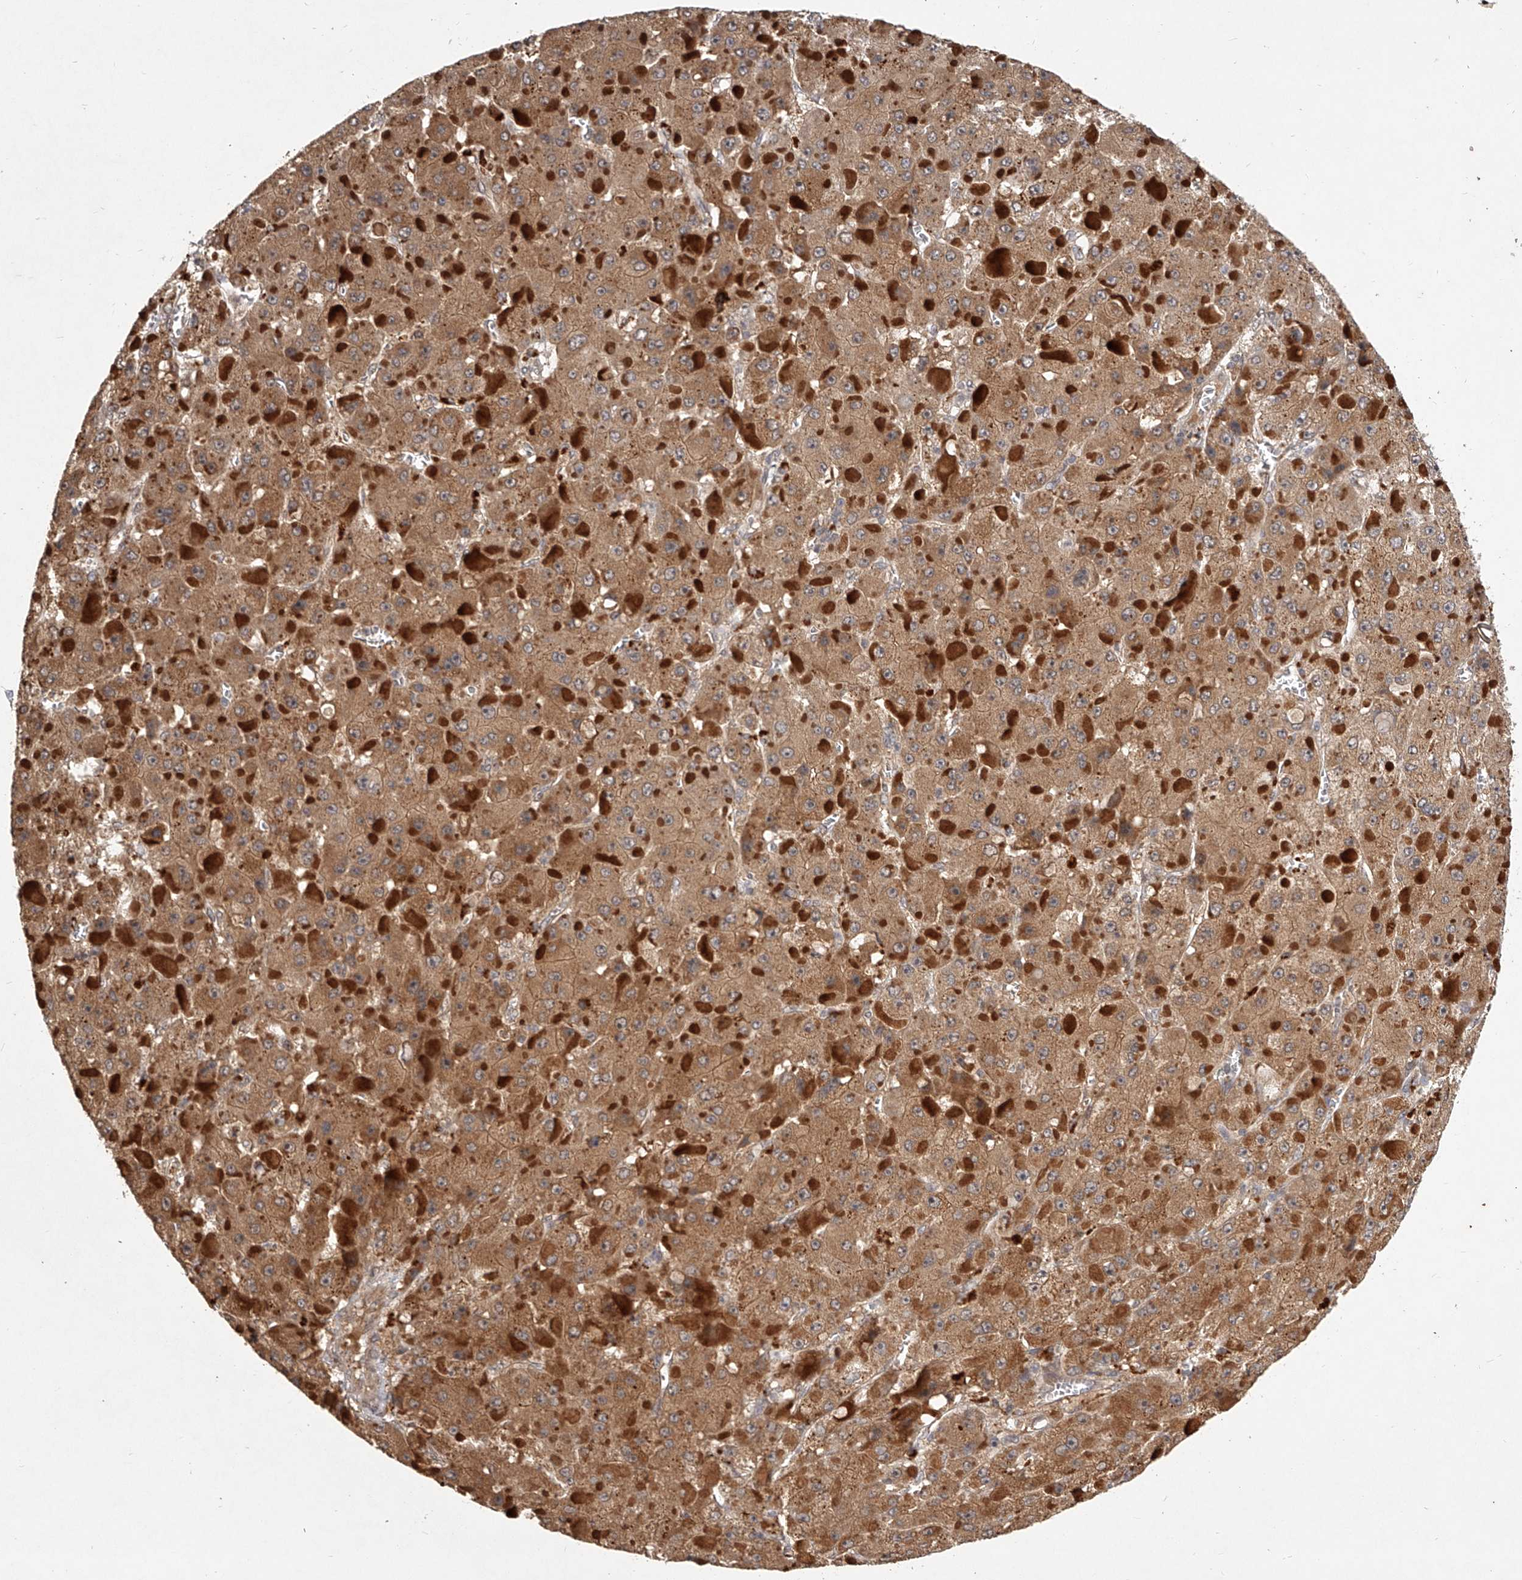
{"staining": {"intensity": "moderate", "quantity": ">75%", "location": "cytoplasmic/membranous"}, "tissue": "liver cancer", "cell_type": "Tumor cells", "image_type": "cancer", "snomed": [{"axis": "morphology", "description": "Carcinoma, Hepatocellular, NOS"}, {"axis": "topography", "description": "Liver"}], "caption": "A brown stain shows moderate cytoplasmic/membranous expression of a protein in liver cancer (hepatocellular carcinoma) tumor cells.", "gene": "SLC37A1", "patient": {"sex": "female", "age": 73}}